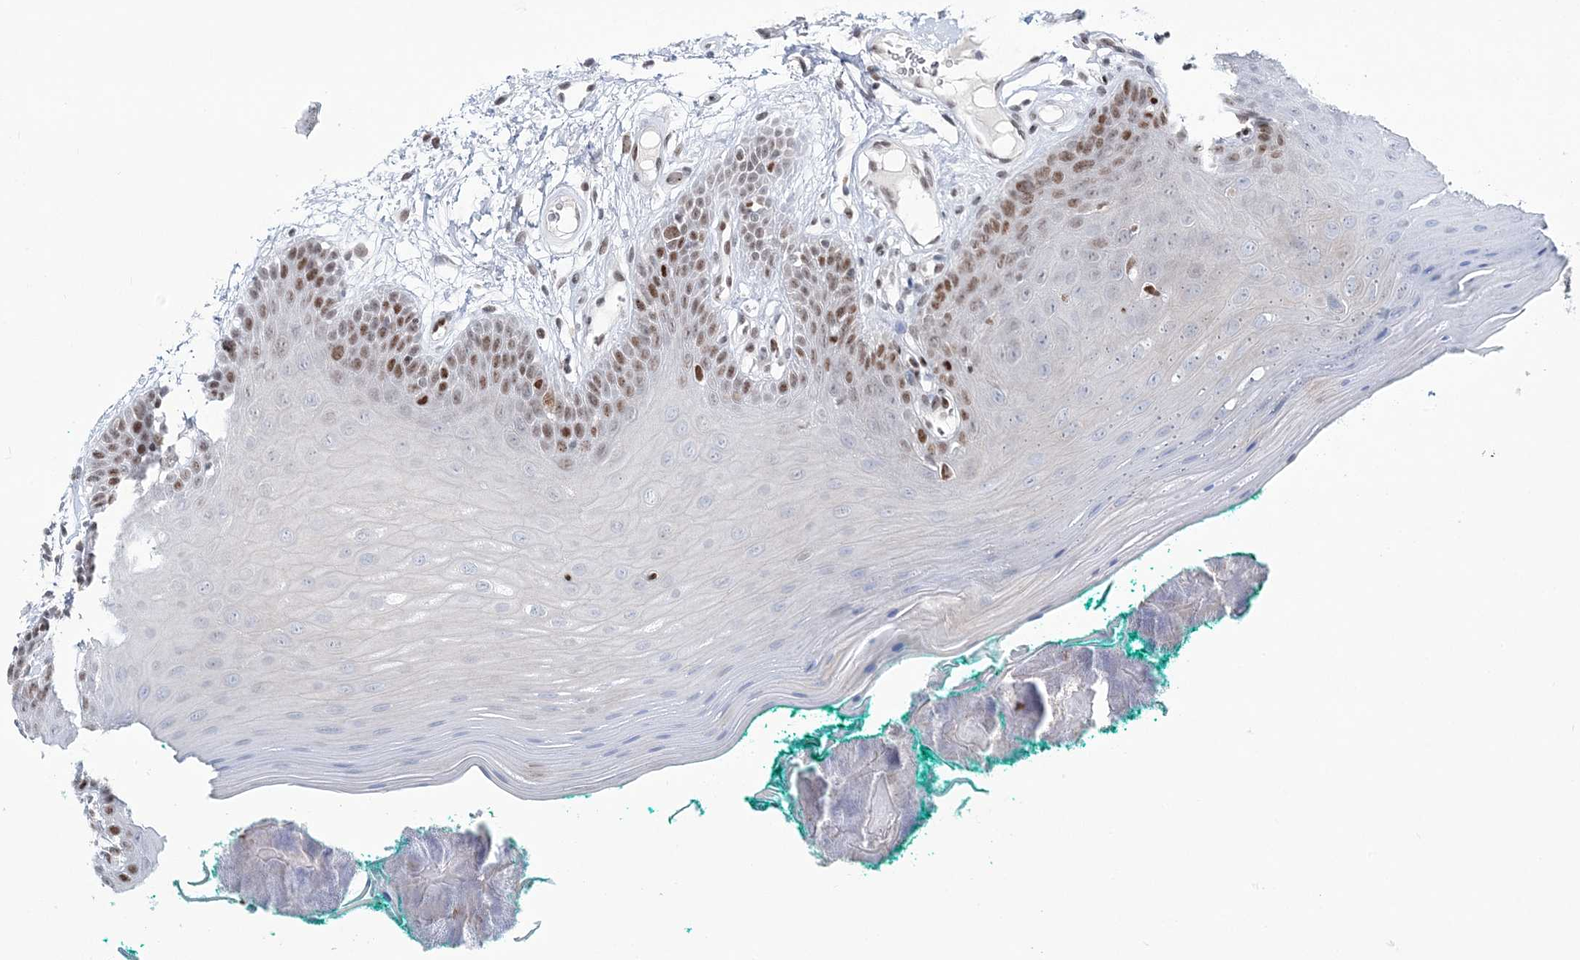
{"staining": {"intensity": "moderate", "quantity": "25%-75%", "location": "nuclear"}, "tissue": "oral mucosa", "cell_type": "Squamous epithelial cells", "image_type": "normal", "snomed": [{"axis": "morphology", "description": "Normal tissue, NOS"}, {"axis": "topography", "description": "Skeletal muscle"}, {"axis": "topography", "description": "Oral tissue"}], "caption": "Protein staining displays moderate nuclear expression in about 25%-75% of squamous epithelial cells in unremarkable oral mucosa.", "gene": "LRRFIP2", "patient": {"sex": "male", "age": 58}}